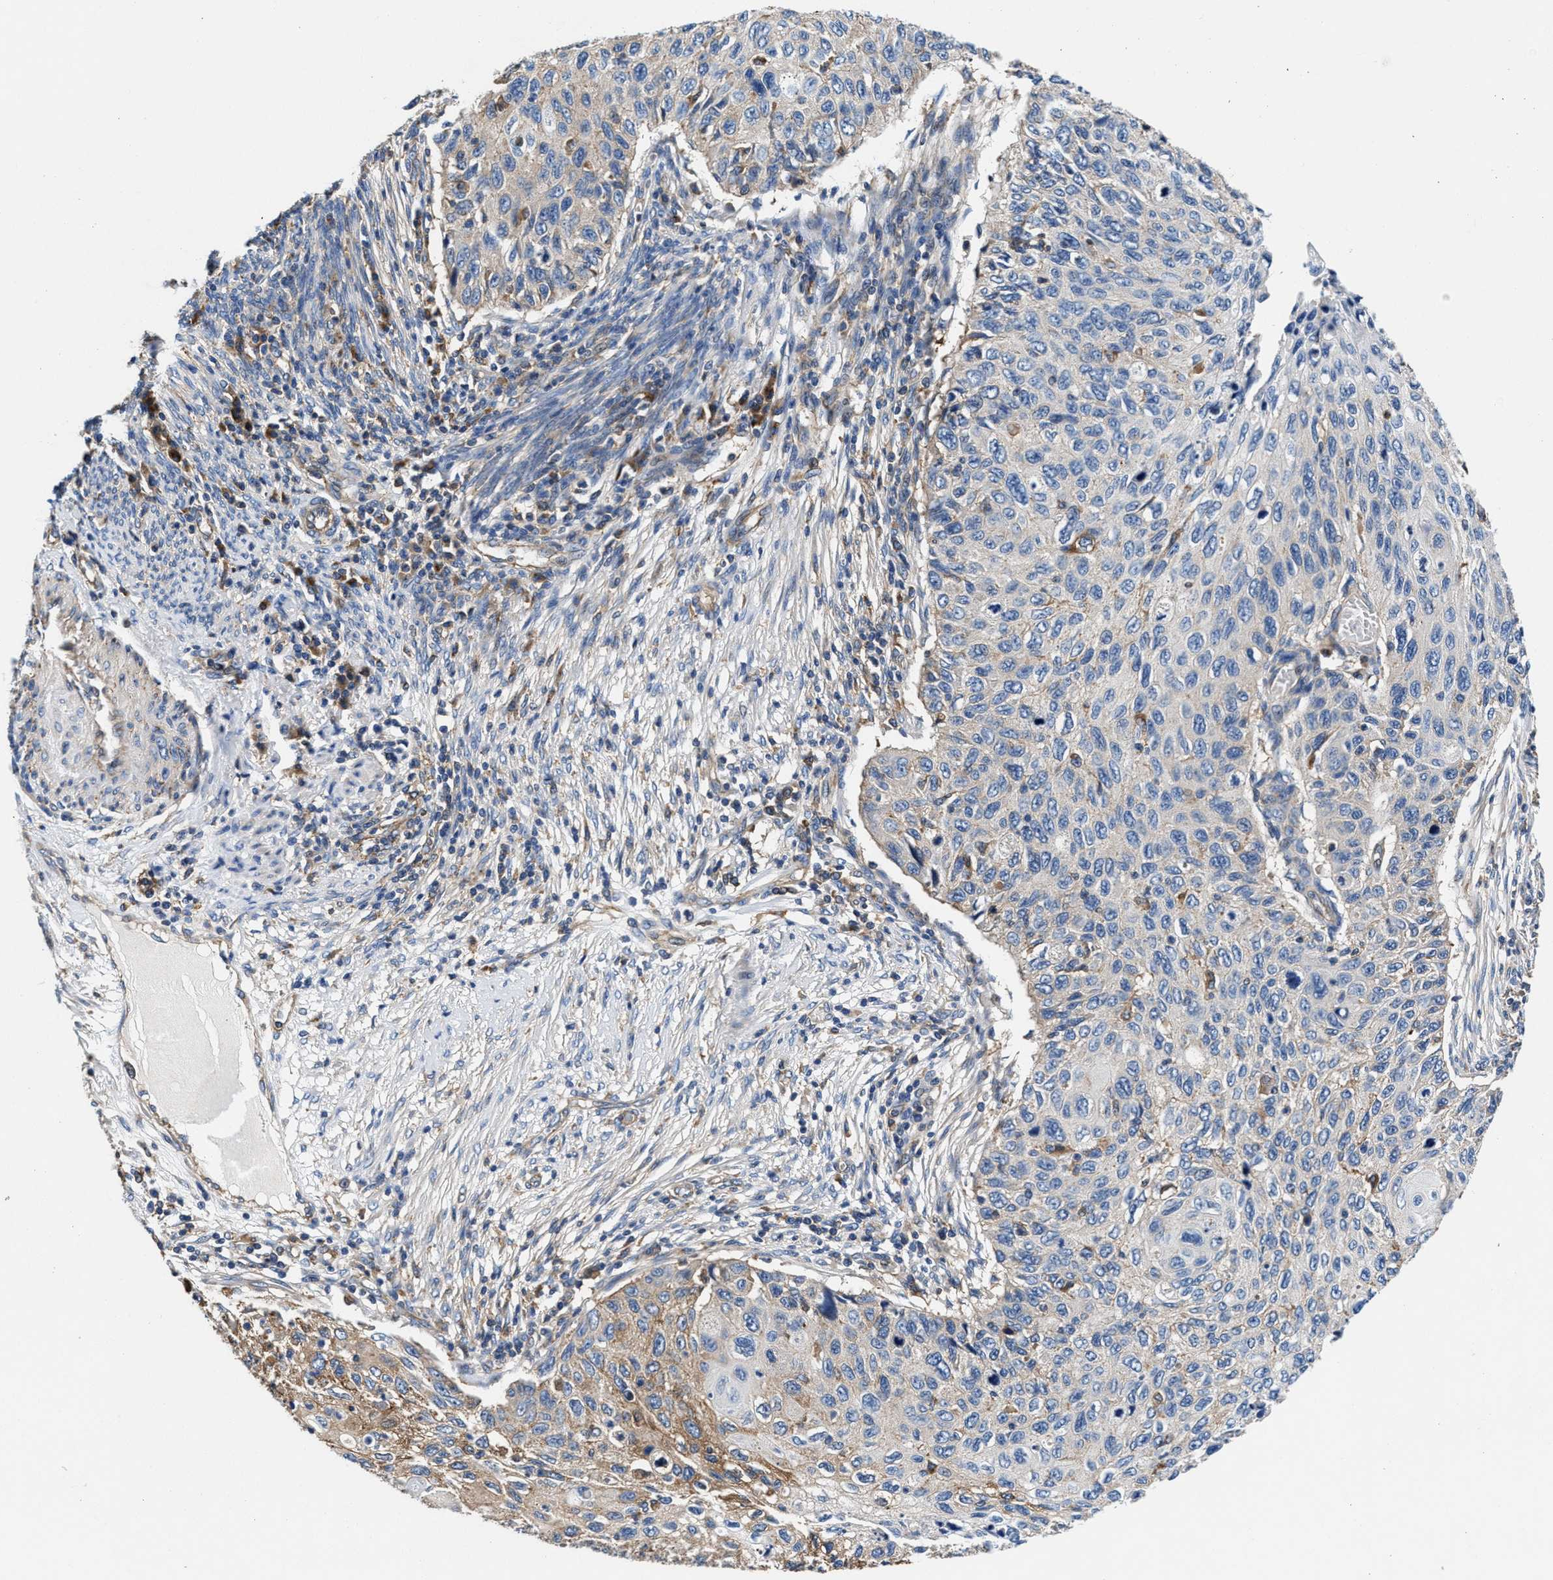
{"staining": {"intensity": "weak", "quantity": "<25%", "location": "cytoplasmic/membranous"}, "tissue": "cervical cancer", "cell_type": "Tumor cells", "image_type": "cancer", "snomed": [{"axis": "morphology", "description": "Squamous cell carcinoma, NOS"}, {"axis": "topography", "description": "Cervix"}], "caption": "DAB immunohistochemical staining of cervical cancer (squamous cell carcinoma) shows no significant positivity in tumor cells.", "gene": "PPP1R9B", "patient": {"sex": "female", "age": 70}}